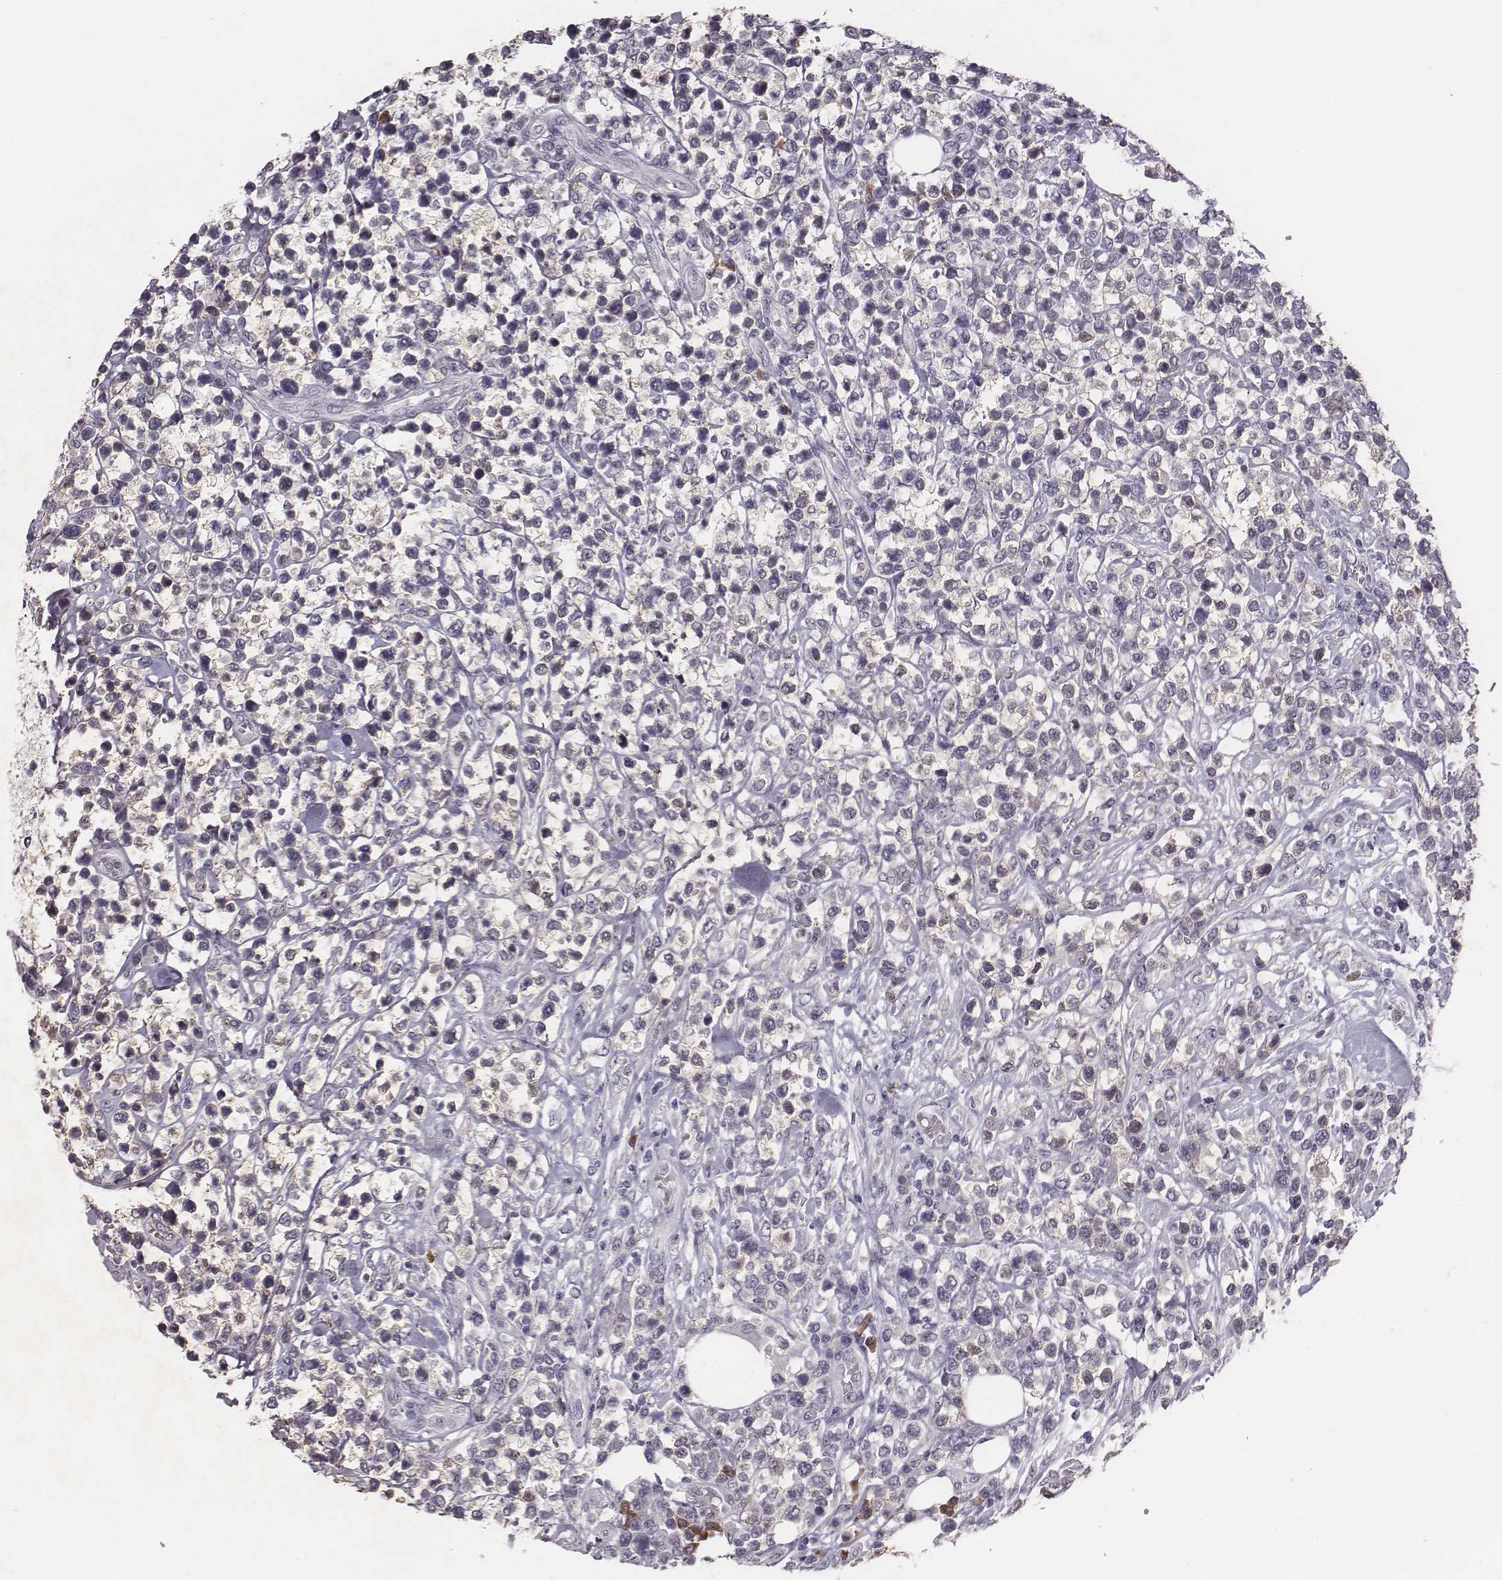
{"staining": {"intensity": "negative", "quantity": "none", "location": "none"}, "tissue": "lymphoma", "cell_type": "Tumor cells", "image_type": "cancer", "snomed": [{"axis": "morphology", "description": "Malignant lymphoma, non-Hodgkin's type, High grade"}, {"axis": "topography", "description": "Soft tissue"}], "caption": "Immunohistochemistry of human lymphoma exhibits no positivity in tumor cells.", "gene": "SLC22A6", "patient": {"sex": "female", "age": 56}}